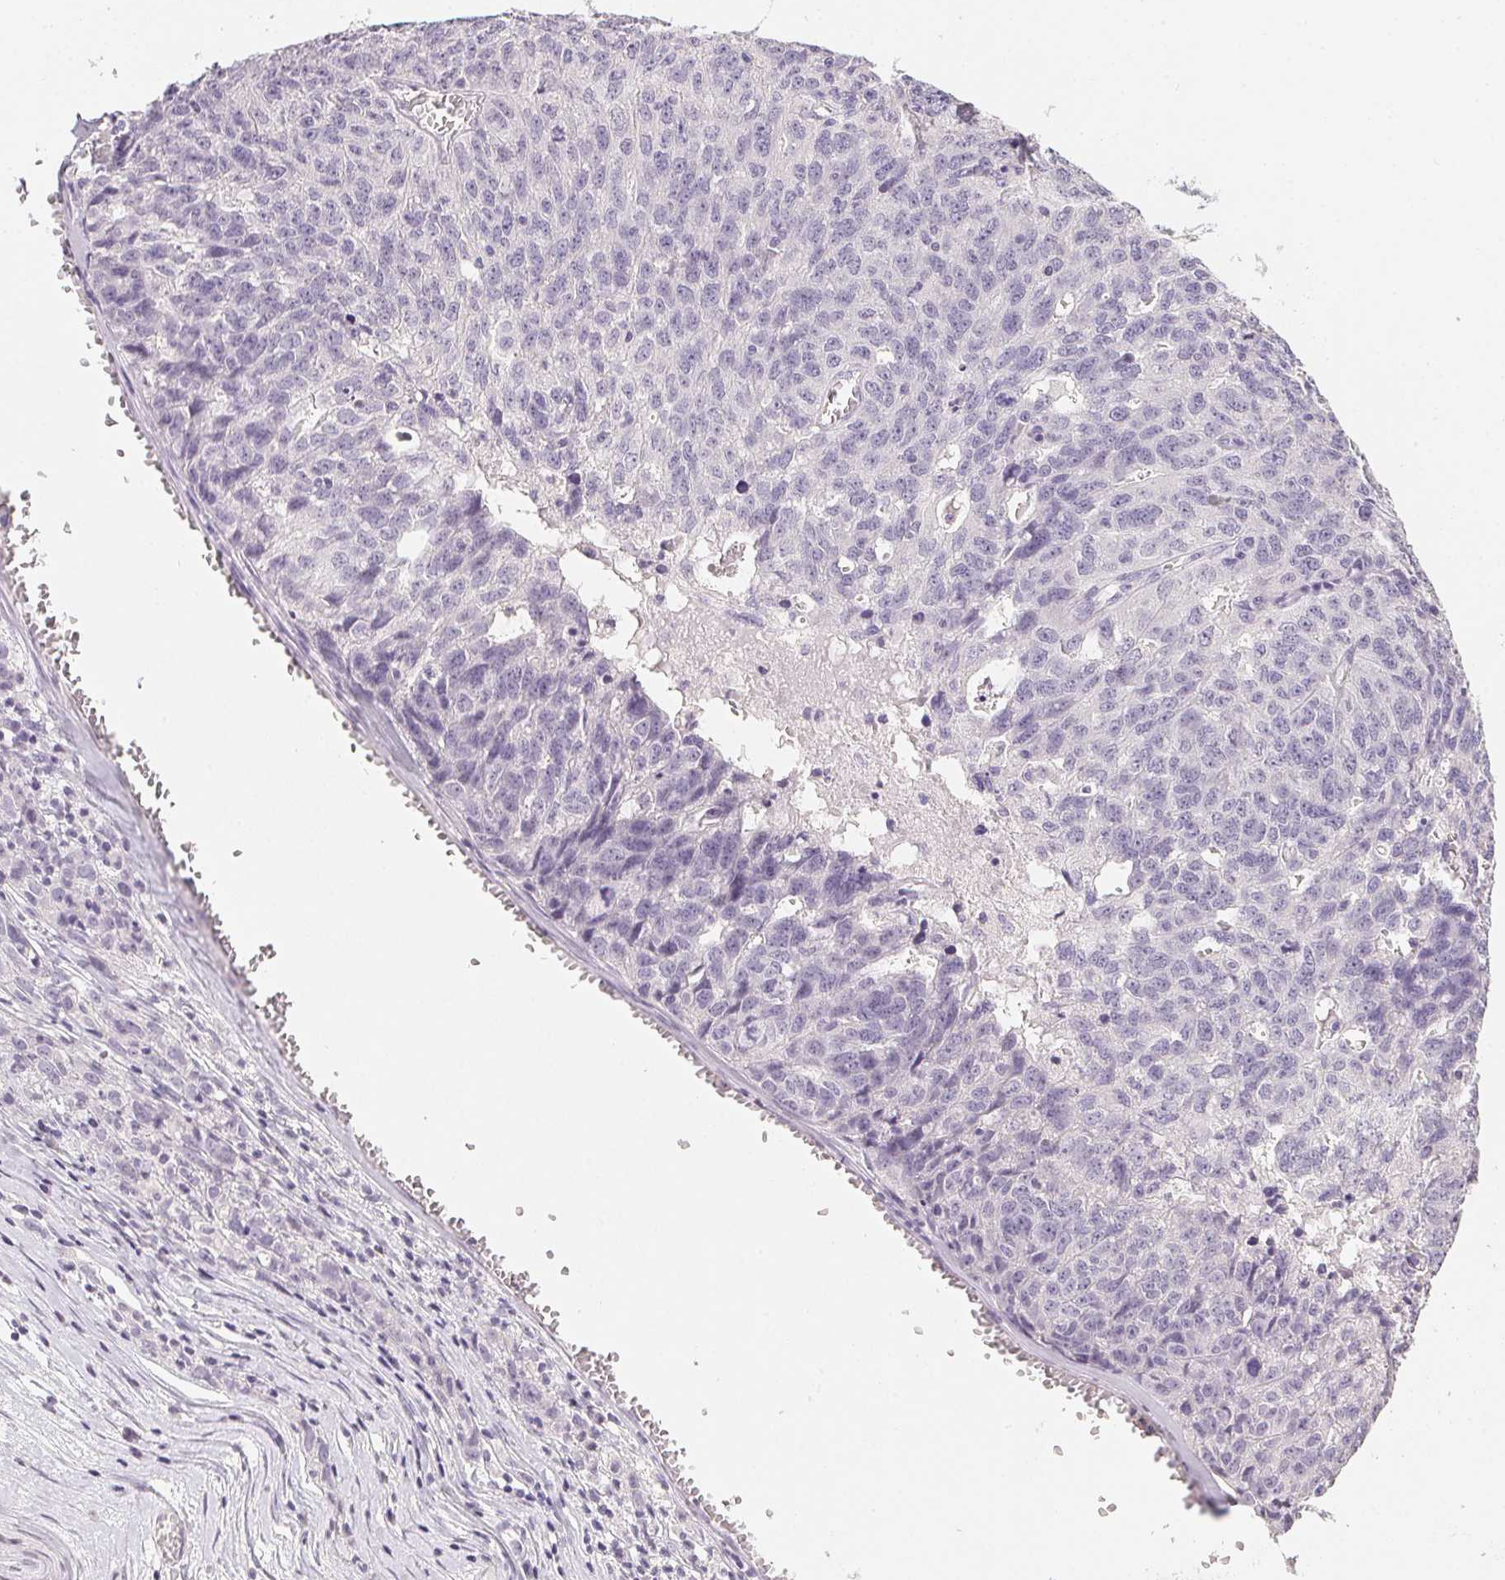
{"staining": {"intensity": "negative", "quantity": "none", "location": "none"}, "tissue": "ovarian cancer", "cell_type": "Tumor cells", "image_type": "cancer", "snomed": [{"axis": "morphology", "description": "Cystadenocarcinoma, serous, NOS"}, {"axis": "topography", "description": "Ovary"}], "caption": "The micrograph reveals no significant expression in tumor cells of serous cystadenocarcinoma (ovarian). (Brightfield microscopy of DAB (3,3'-diaminobenzidine) IHC at high magnification).", "gene": "PPY", "patient": {"sex": "female", "age": 71}}